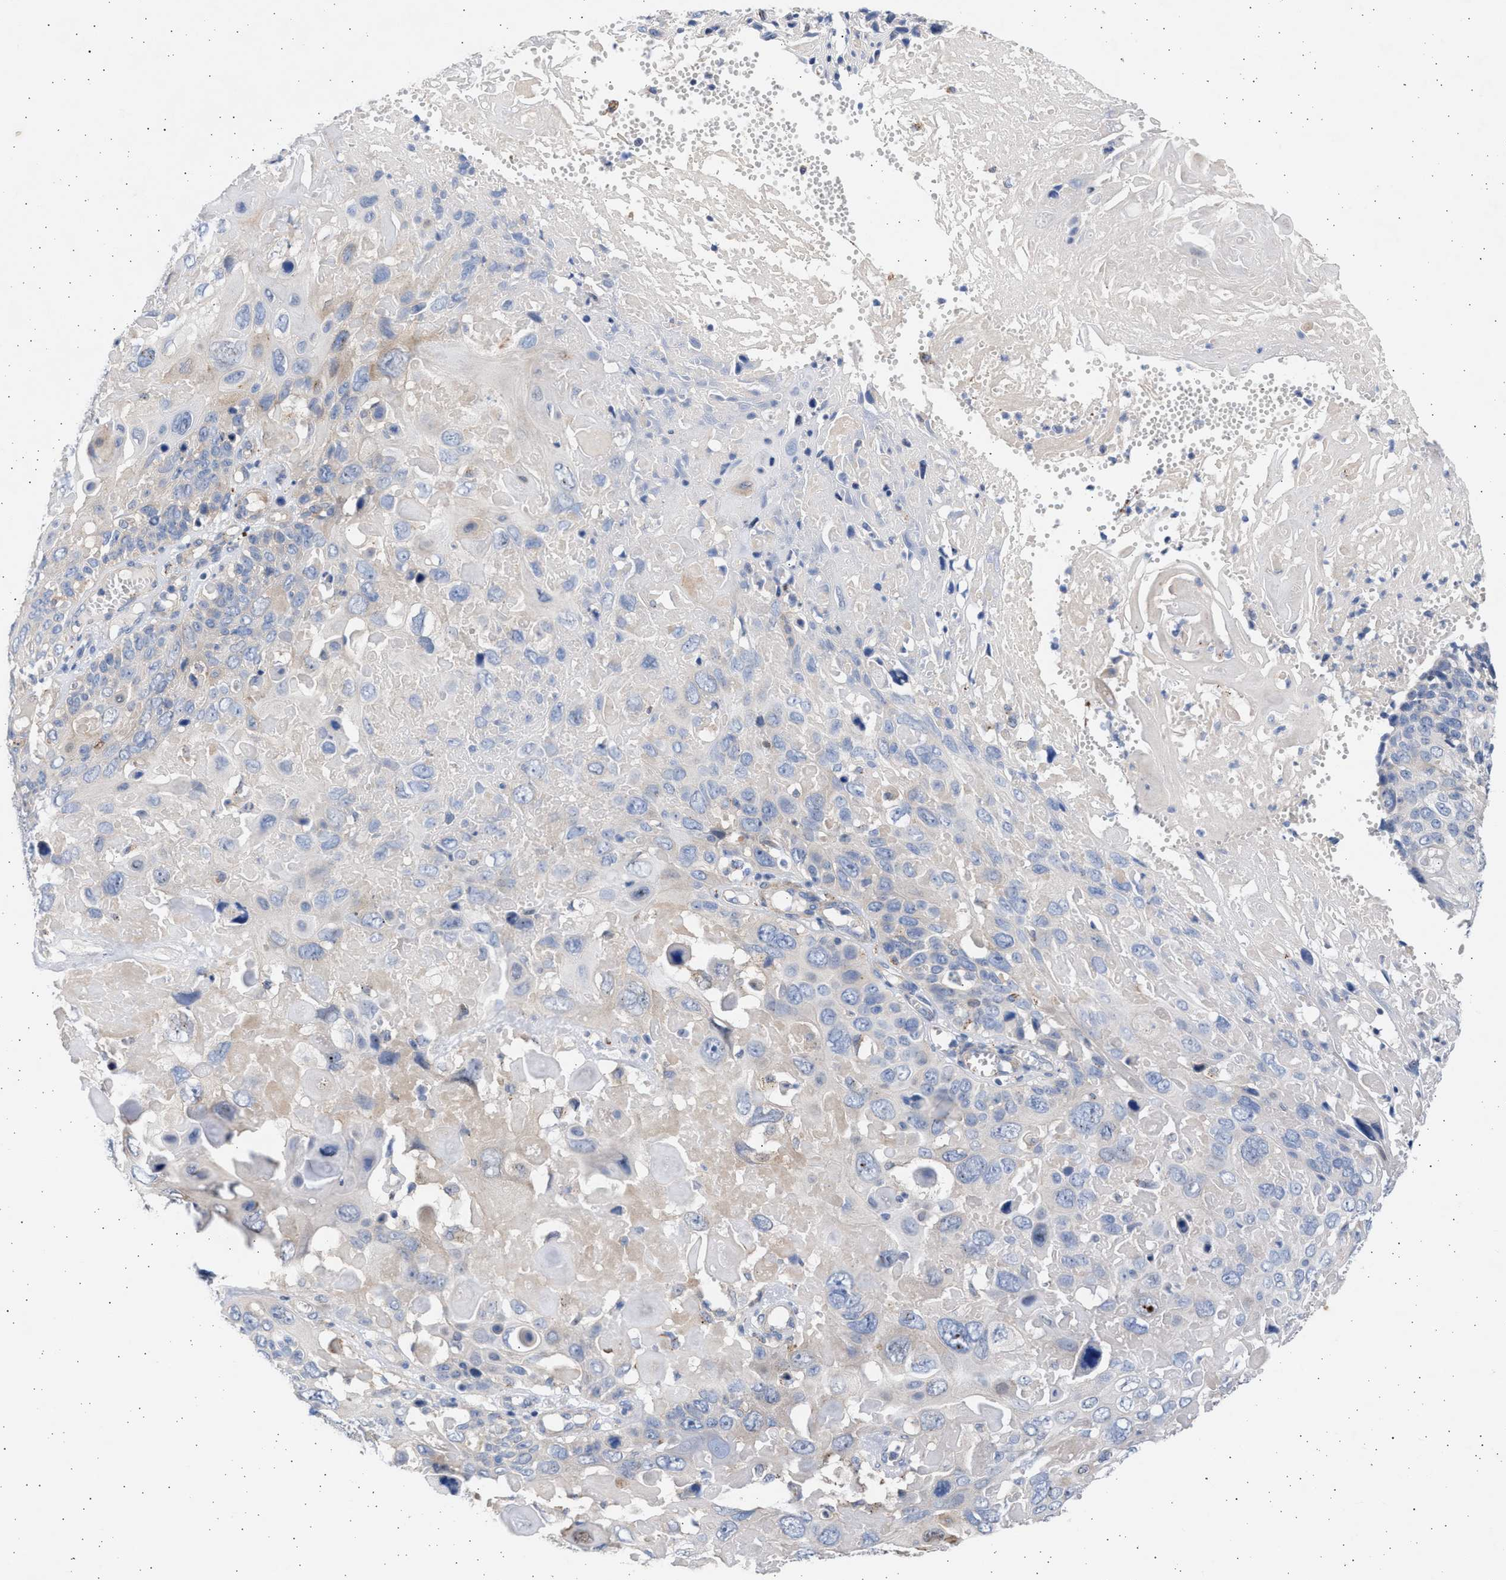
{"staining": {"intensity": "negative", "quantity": "none", "location": "none"}, "tissue": "cervical cancer", "cell_type": "Tumor cells", "image_type": "cancer", "snomed": [{"axis": "morphology", "description": "Squamous cell carcinoma, NOS"}, {"axis": "topography", "description": "Cervix"}], "caption": "Immunohistochemistry of cervical cancer exhibits no staining in tumor cells.", "gene": "NBR1", "patient": {"sex": "female", "age": 74}}